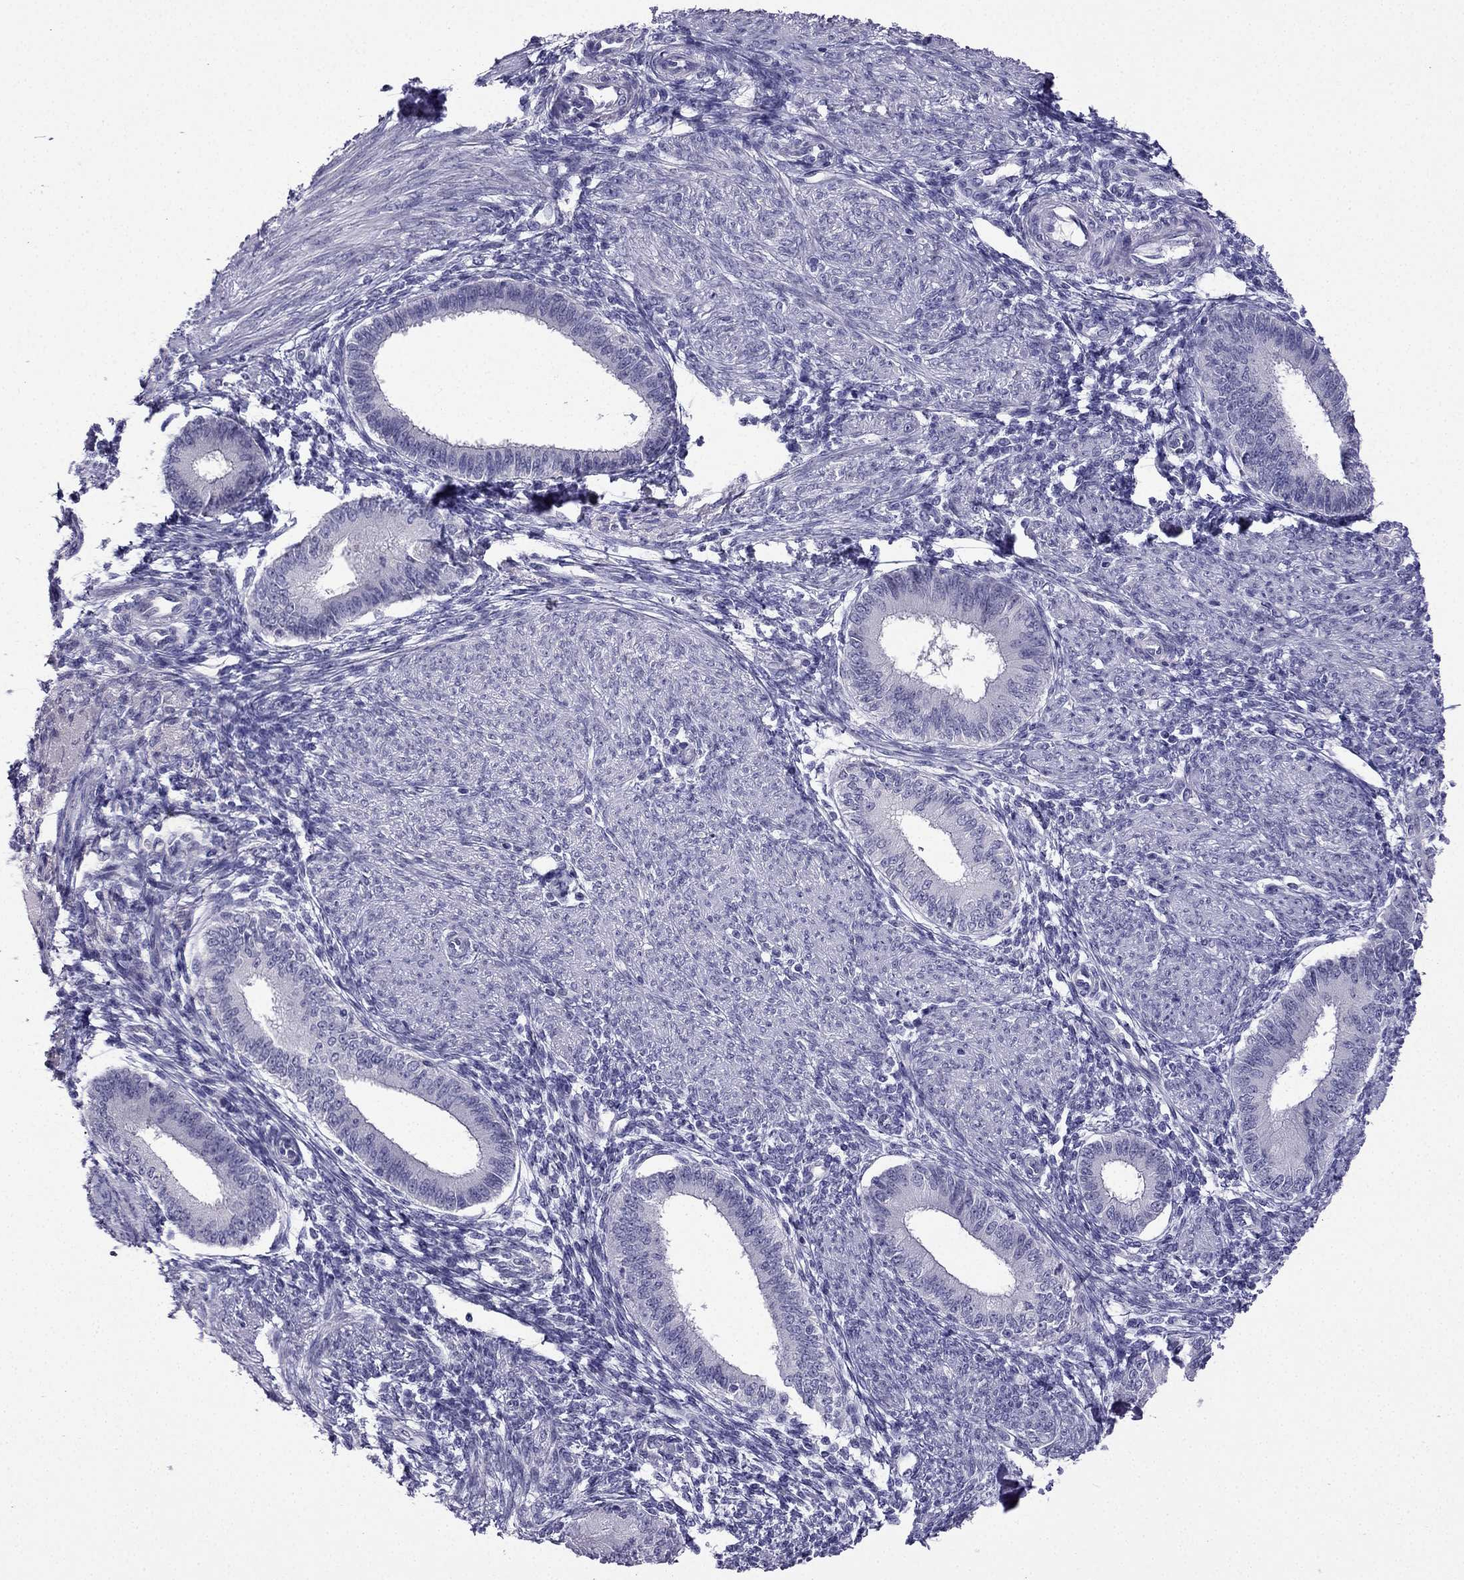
{"staining": {"intensity": "negative", "quantity": "none", "location": "none"}, "tissue": "endometrium", "cell_type": "Cells in endometrial stroma", "image_type": "normal", "snomed": [{"axis": "morphology", "description": "Normal tissue, NOS"}, {"axis": "topography", "description": "Endometrium"}], "caption": "Immunohistochemistry (IHC) histopathology image of normal endometrium: human endometrium stained with DAB shows no significant protein expression in cells in endometrial stroma.", "gene": "KCNJ10", "patient": {"sex": "female", "age": 39}}